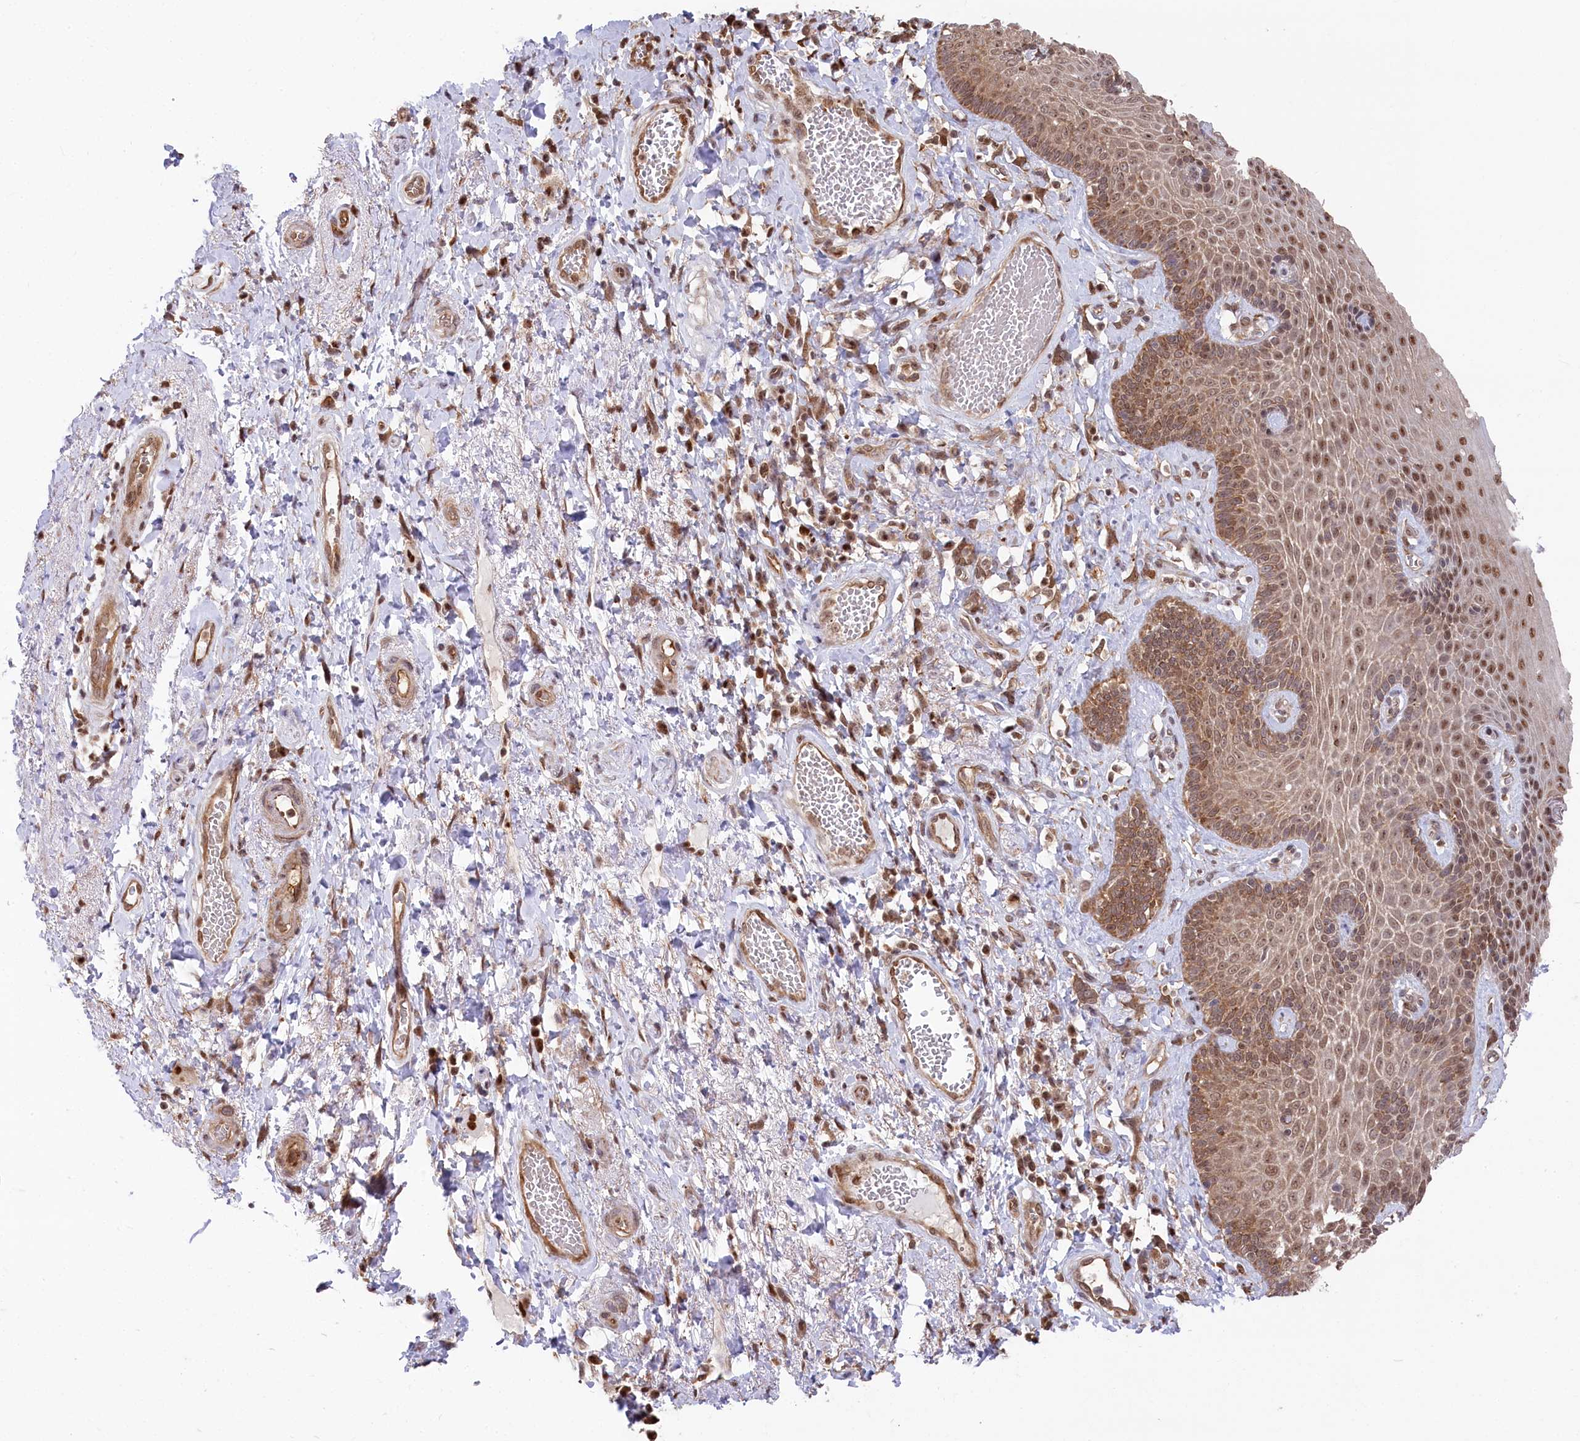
{"staining": {"intensity": "strong", "quantity": ">75%", "location": "nuclear"}, "tissue": "skin", "cell_type": "Epidermal cells", "image_type": "normal", "snomed": [{"axis": "morphology", "description": "Normal tissue, NOS"}, {"axis": "topography", "description": "Anal"}], "caption": "Protein staining of normal skin demonstrates strong nuclear staining in approximately >75% of epidermal cells.", "gene": "PSMA1", "patient": {"sex": "male", "age": 69}}